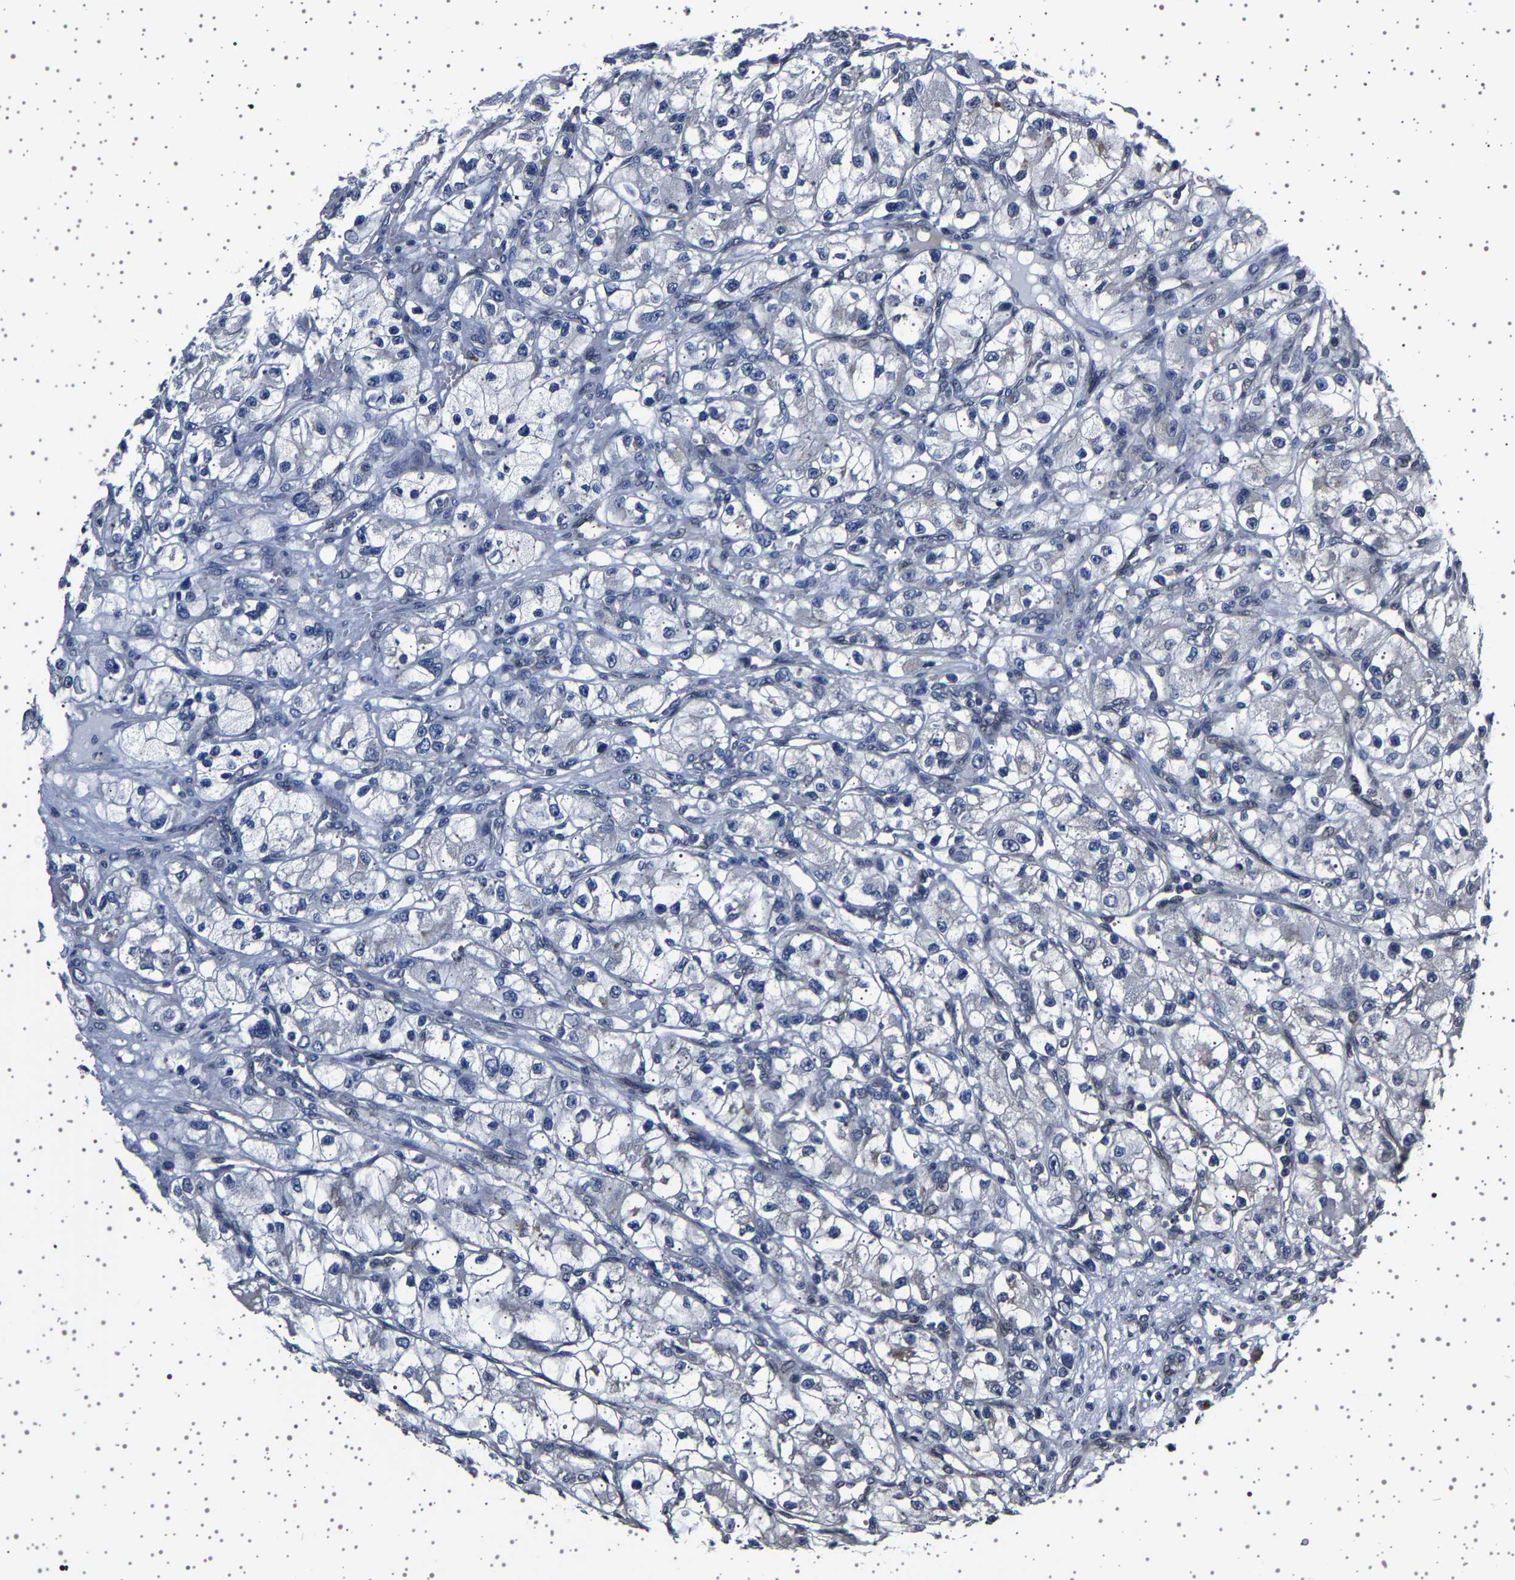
{"staining": {"intensity": "negative", "quantity": "none", "location": "none"}, "tissue": "renal cancer", "cell_type": "Tumor cells", "image_type": "cancer", "snomed": [{"axis": "morphology", "description": "Adenocarcinoma, NOS"}, {"axis": "topography", "description": "Kidney"}], "caption": "High power microscopy image of an immunohistochemistry histopathology image of renal cancer (adenocarcinoma), revealing no significant staining in tumor cells.", "gene": "IL10RB", "patient": {"sex": "female", "age": 57}}